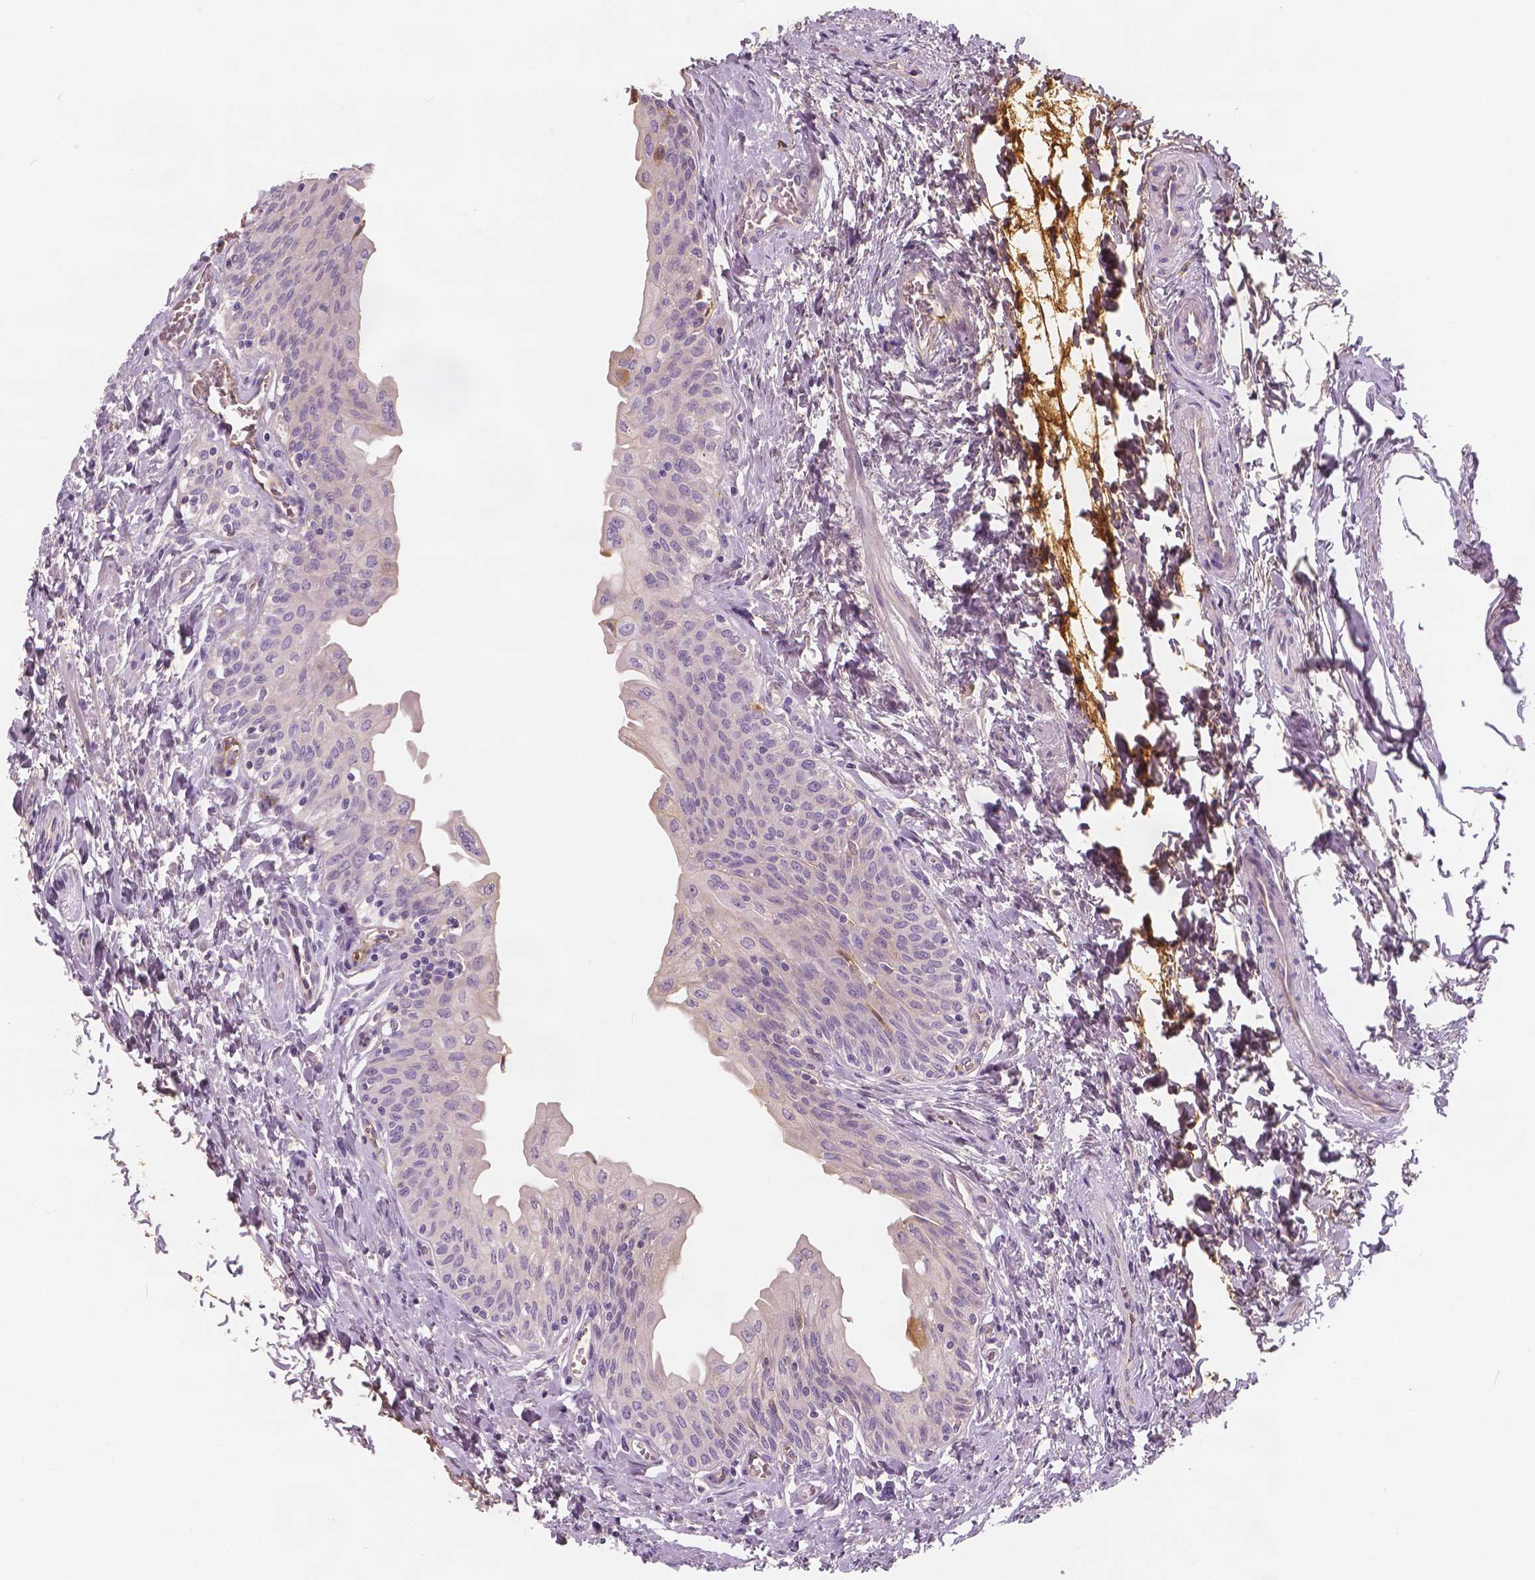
{"staining": {"intensity": "strong", "quantity": "<25%", "location": "cytoplasmic/membranous"}, "tissue": "urinary bladder", "cell_type": "Urothelial cells", "image_type": "normal", "snomed": [{"axis": "morphology", "description": "Normal tissue, NOS"}, {"axis": "topography", "description": "Urinary bladder"}], "caption": "Protein expression analysis of benign human urinary bladder reveals strong cytoplasmic/membranous positivity in approximately <25% of urothelial cells. (IHC, brightfield microscopy, high magnification).", "gene": "APOA4", "patient": {"sex": "male", "age": 56}}